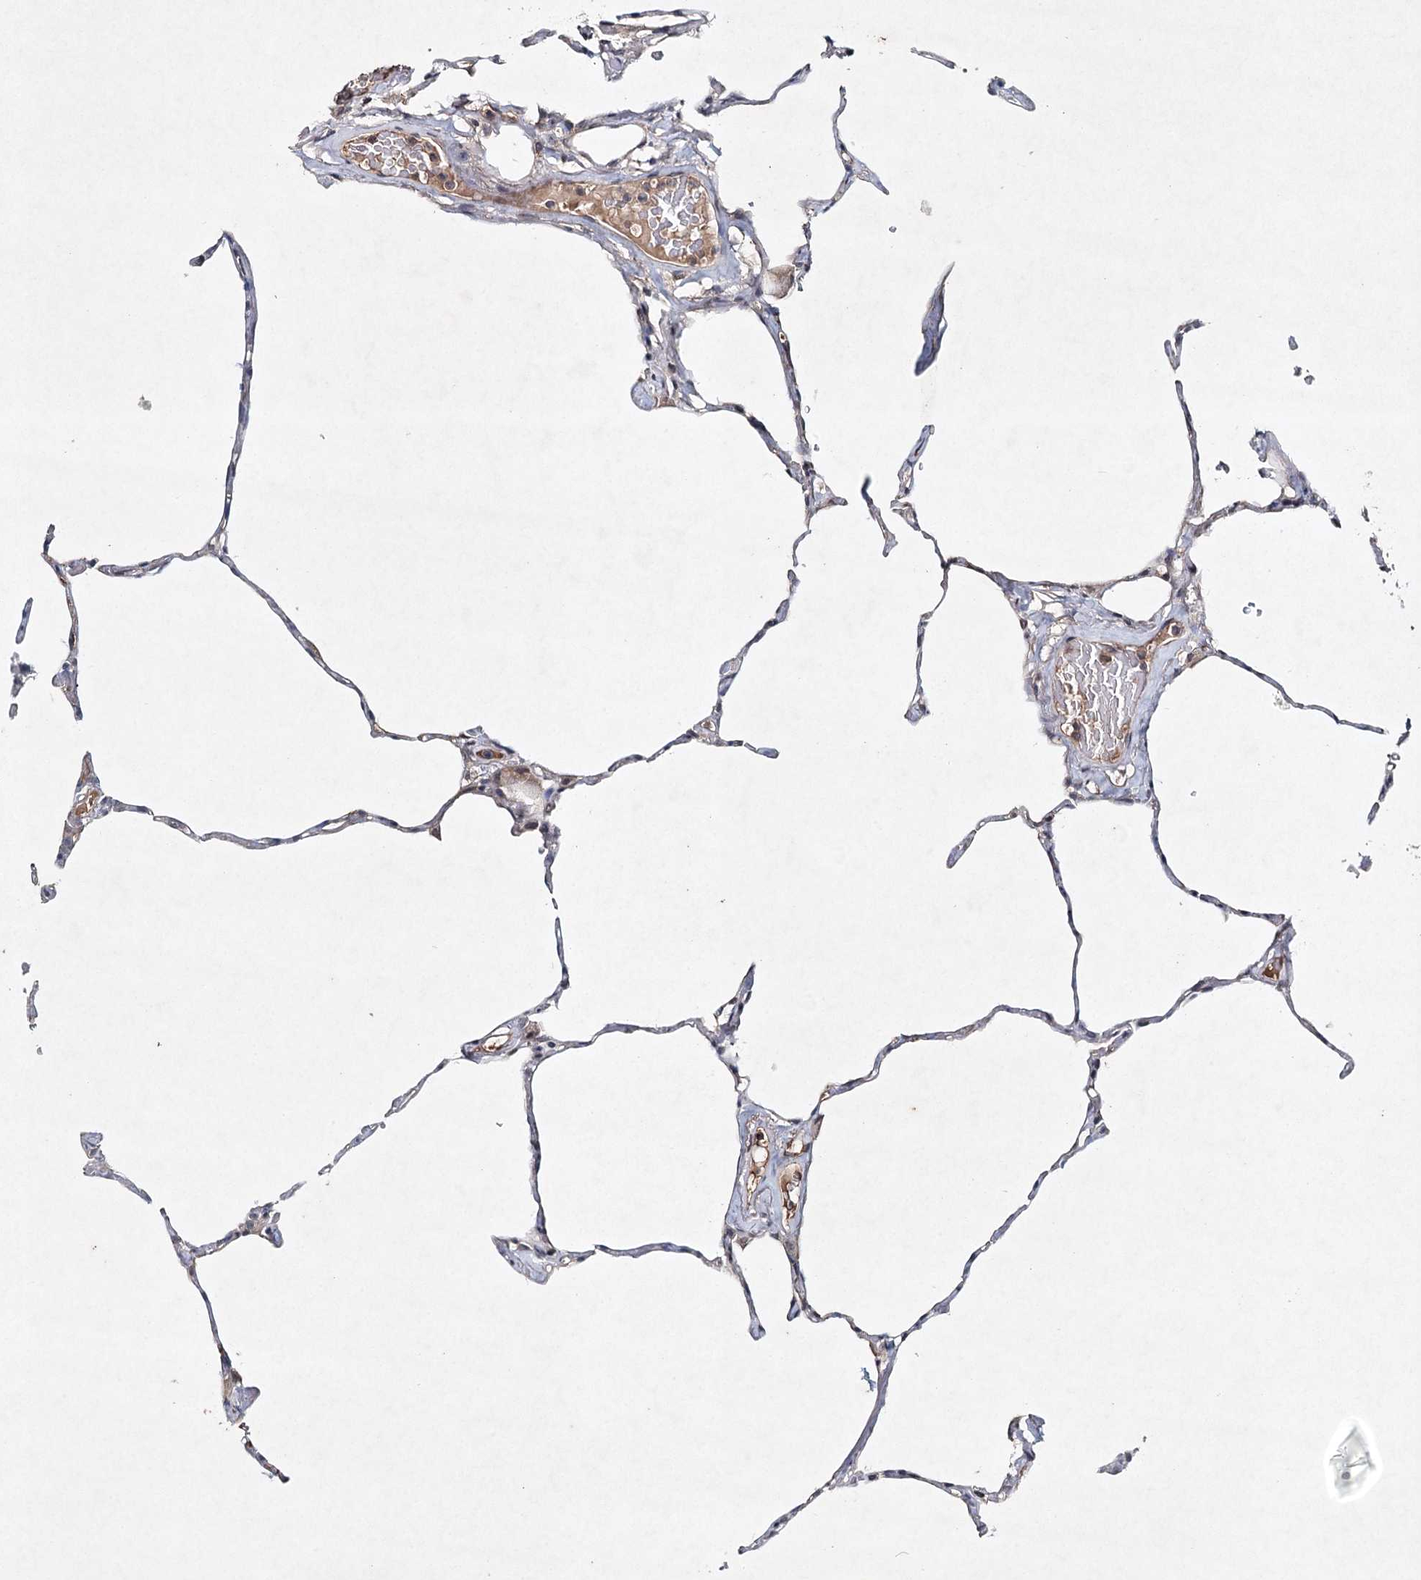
{"staining": {"intensity": "weak", "quantity": "<25%", "location": "cytoplasmic/membranous"}, "tissue": "lung", "cell_type": "Alveolar cells", "image_type": "normal", "snomed": [{"axis": "morphology", "description": "Normal tissue, NOS"}, {"axis": "topography", "description": "Lung"}], "caption": "The immunohistochemistry micrograph has no significant staining in alveolar cells of lung. The staining was performed using DAB (3,3'-diaminobenzidine) to visualize the protein expression in brown, while the nuclei were stained in blue with hematoxylin (Magnification: 20x).", "gene": "SYNPO", "patient": {"sex": "male", "age": 65}}